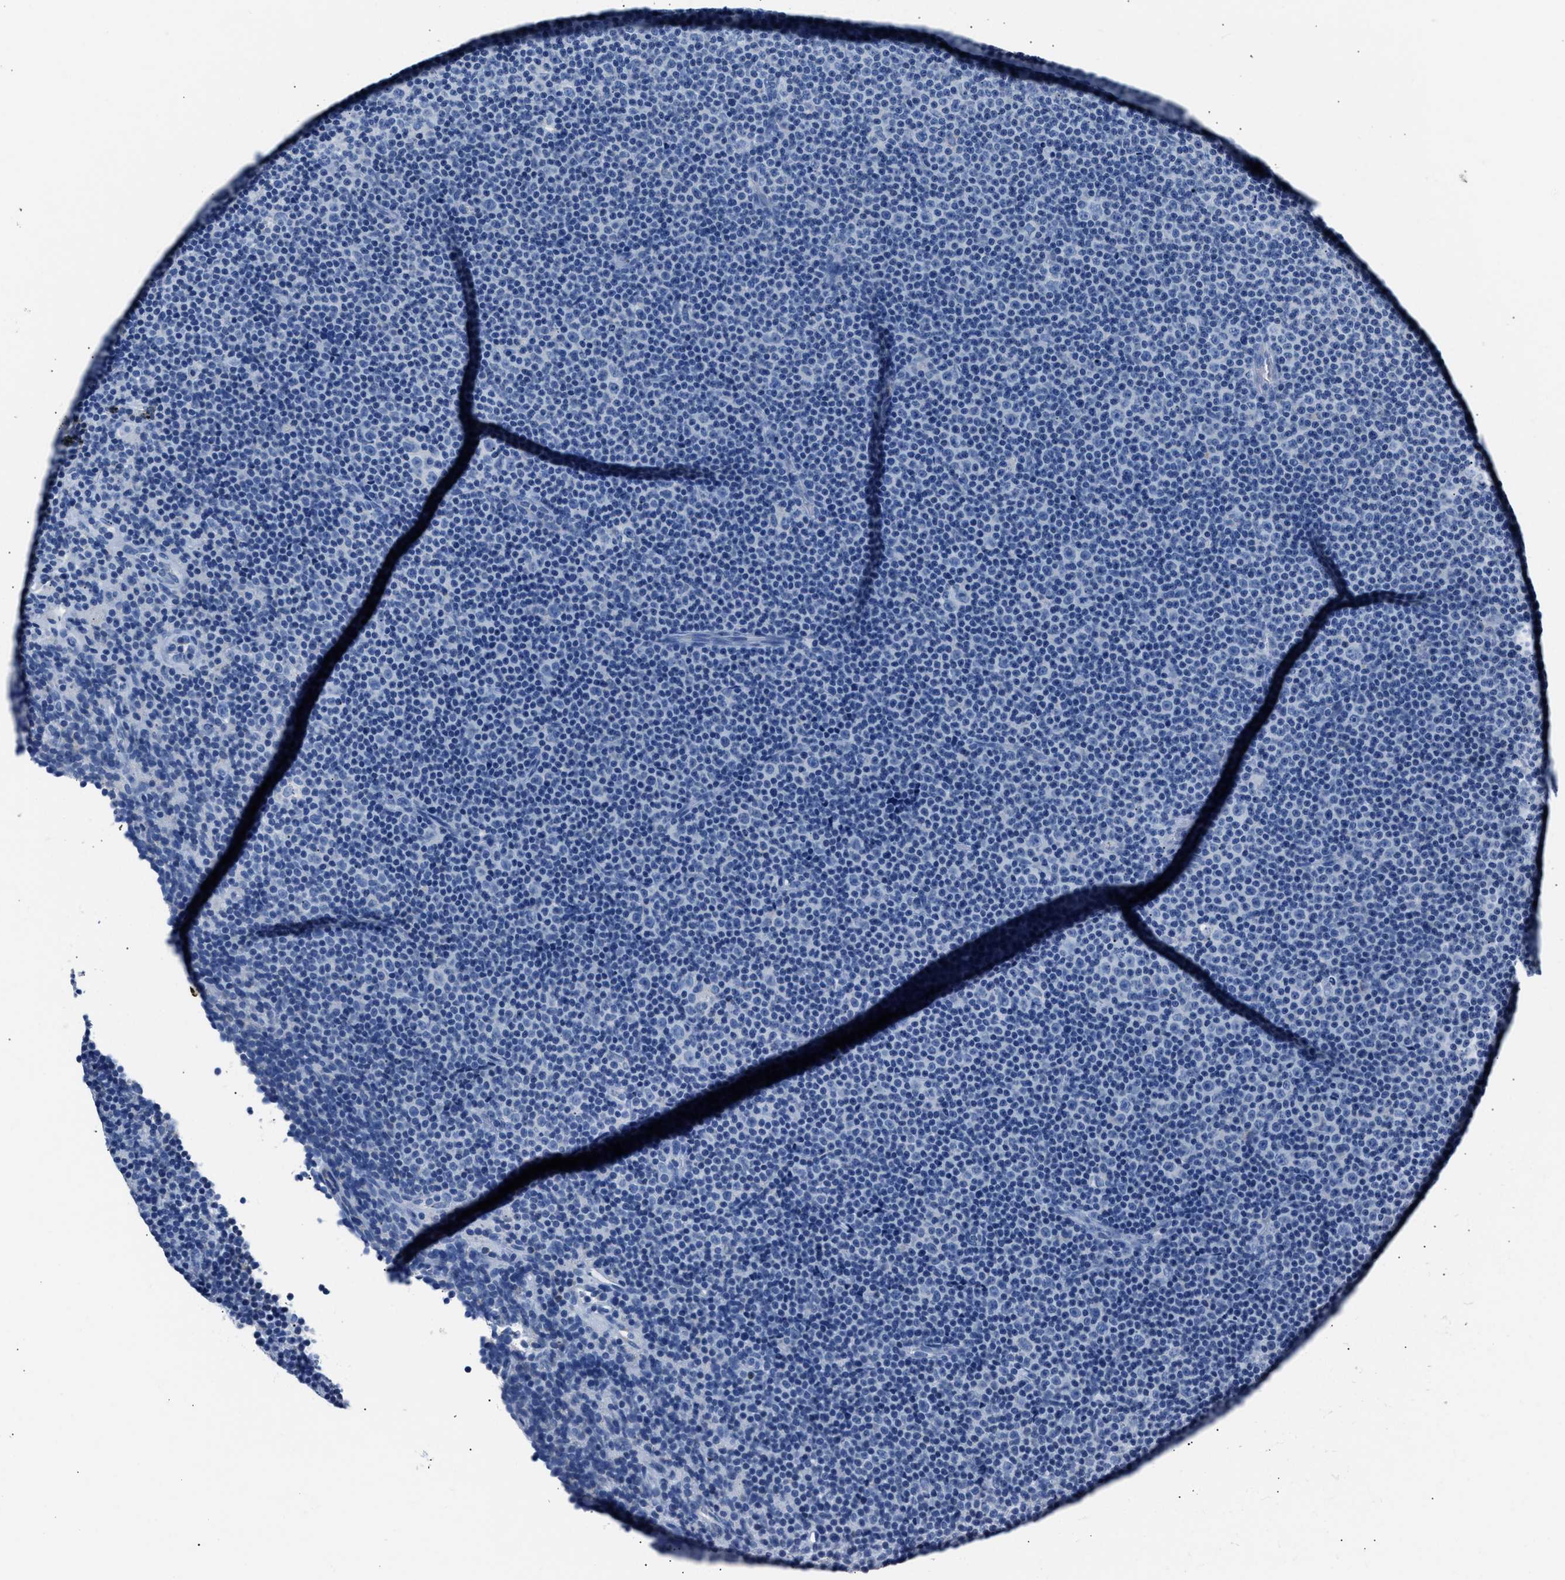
{"staining": {"intensity": "negative", "quantity": "none", "location": "none"}, "tissue": "lymphoma", "cell_type": "Tumor cells", "image_type": "cancer", "snomed": [{"axis": "morphology", "description": "Malignant lymphoma, non-Hodgkin's type, Low grade"}, {"axis": "topography", "description": "Lymph node"}], "caption": "The IHC micrograph has no significant positivity in tumor cells of malignant lymphoma, non-Hodgkin's type (low-grade) tissue.", "gene": "AMACR", "patient": {"sex": "female", "age": 67}}